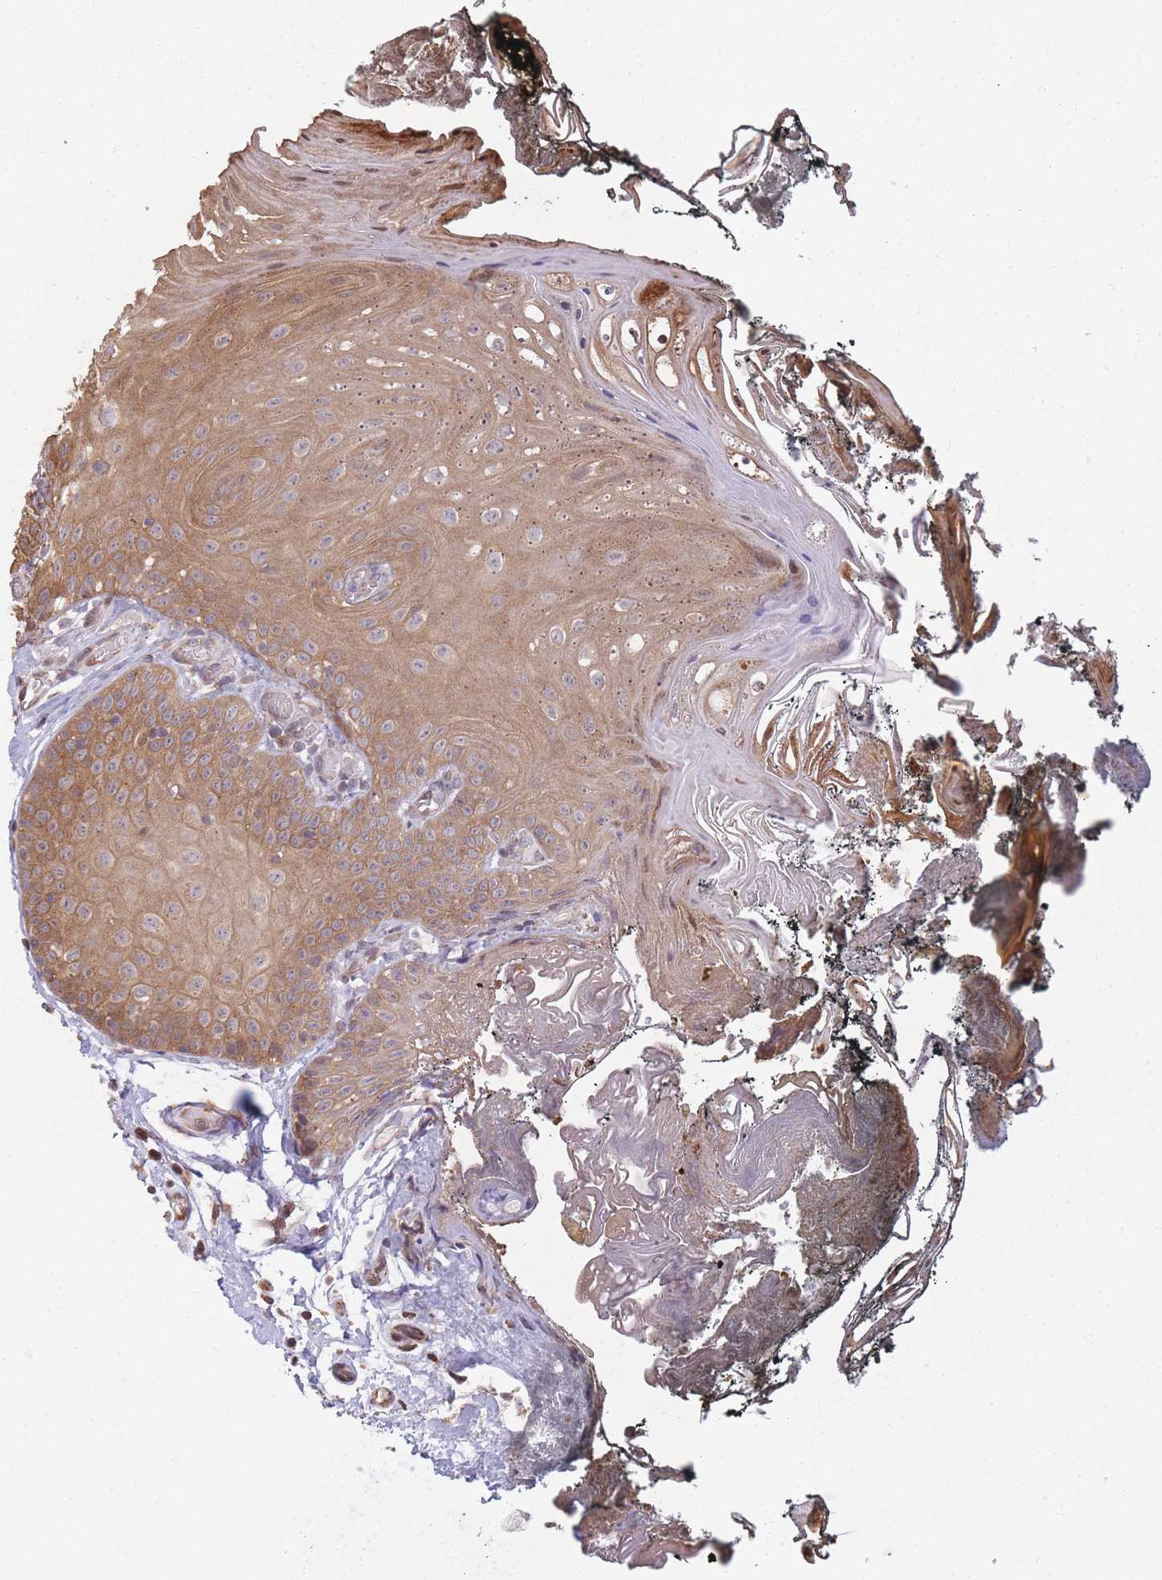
{"staining": {"intensity": "moderate", "quantity": ">75%", "location": "cytoplasmic/membranous"}, "tissue": "oral mucosa", "cell_type": "Squamous epithelial cells", "image_type": "normal", "snomed": [{"axis": "morphology", "description": "Normal tissue, NOS"}, {"axis": "morphology", "description": "Squamous cell carcinoma, NOS"}, {"axis": "topography", "description": "Oral tissue"}, {"axis": "topography", "description": "Head-Neck"}], "caption": "Immunohistochemical staining of unremarkable oral mucosa exhibits medium levels of moderate cytoplasmic/membranous expression in approximately >75% of squamous epithelial cells.", "gene": "ARL13B", "patient": {"sex": "female", "age": 81}}